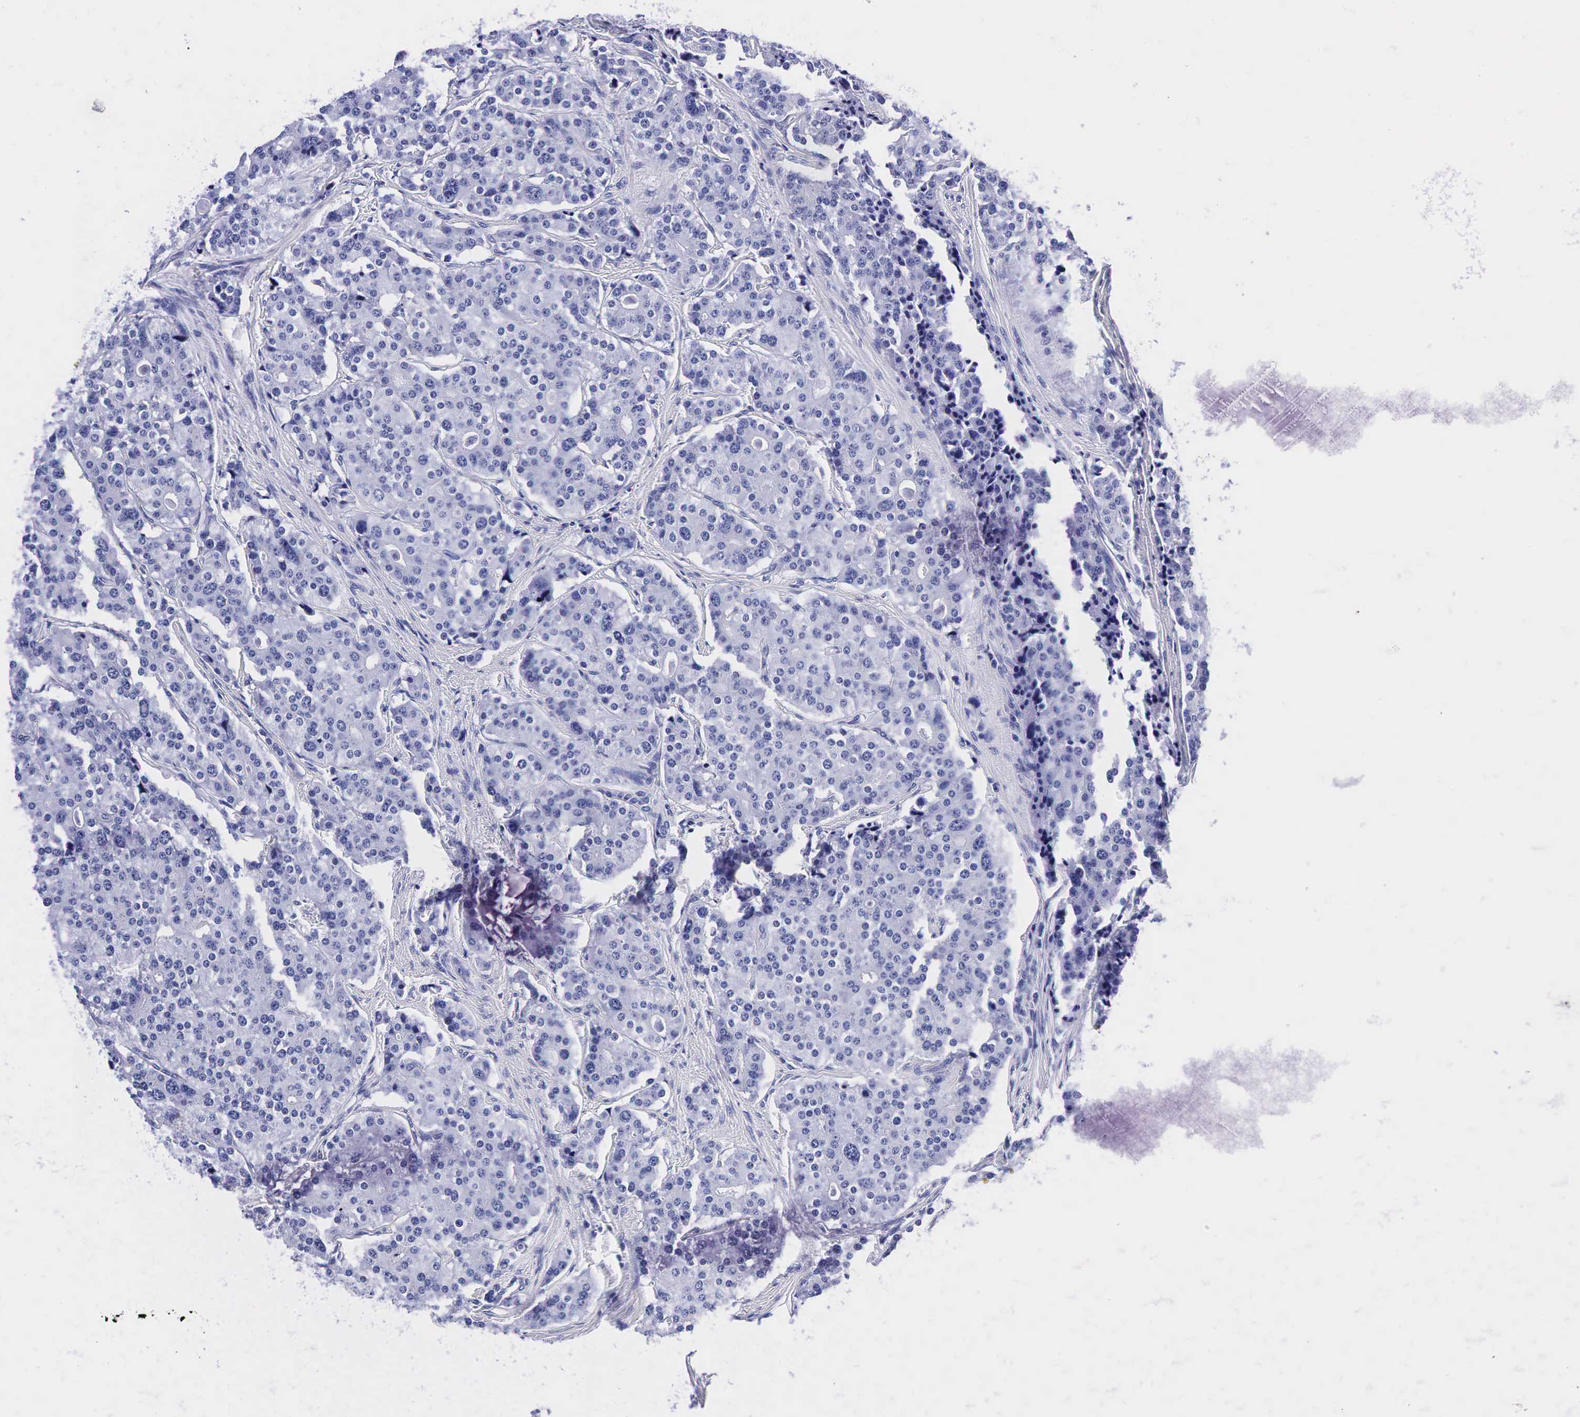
{"staining": {"intensity": "negative", "quantity": "none", "location": "none"}, "tissue": "carcinoid", "cell_type": "Tumor cells", "image_type": "cancer", "snomed": [{"axis": "morphology", "description": "Carcinoid, malignant, NOS"}, {"axis": "topography", "description": "Small intestine"}], "caption": "IHC micrograph of neoplastic tissue: human carcinoid stained with DAB exhibits no significant protein expression in tumor cells.", "gene": "KLK3", "patient": {"sex": "male", "age": 63}}